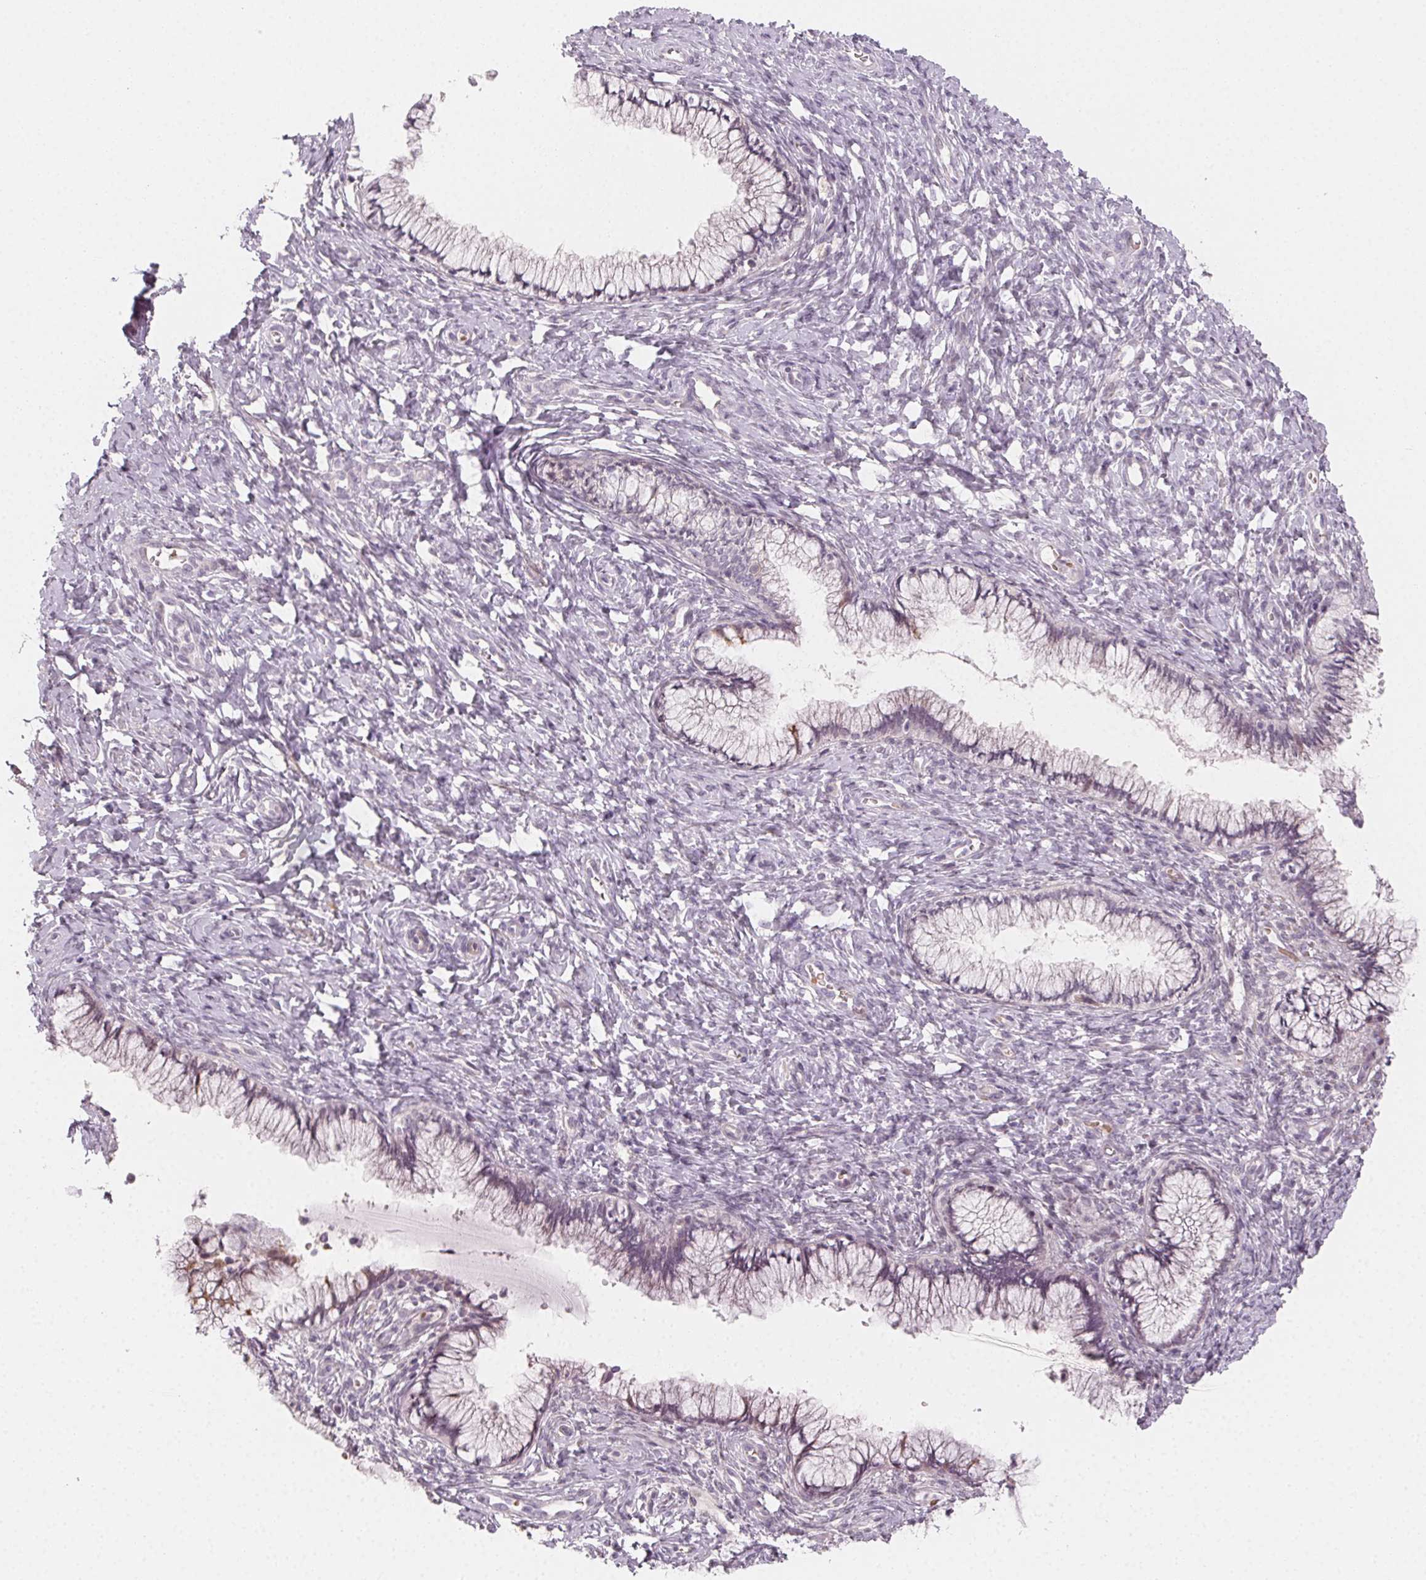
{"staining": {"intensity": "weak", "quantity": "<25%", "location": "cytoplasmic/membranous"}, "tissue": "cervix", "cell_type": "Glandular cells", "image_type": "normal", "snomed": [{"axis": "morphology", "description": "Normal tissue, NOS"}, {"axis": "topography", "description": "Cervix"}], "caption": "This is an immunohistochemistry image of benign cervix. There is no positivity in glandular cells.", "gene": "CCDC96", "patient": {"sex": "female", "age": 37}}